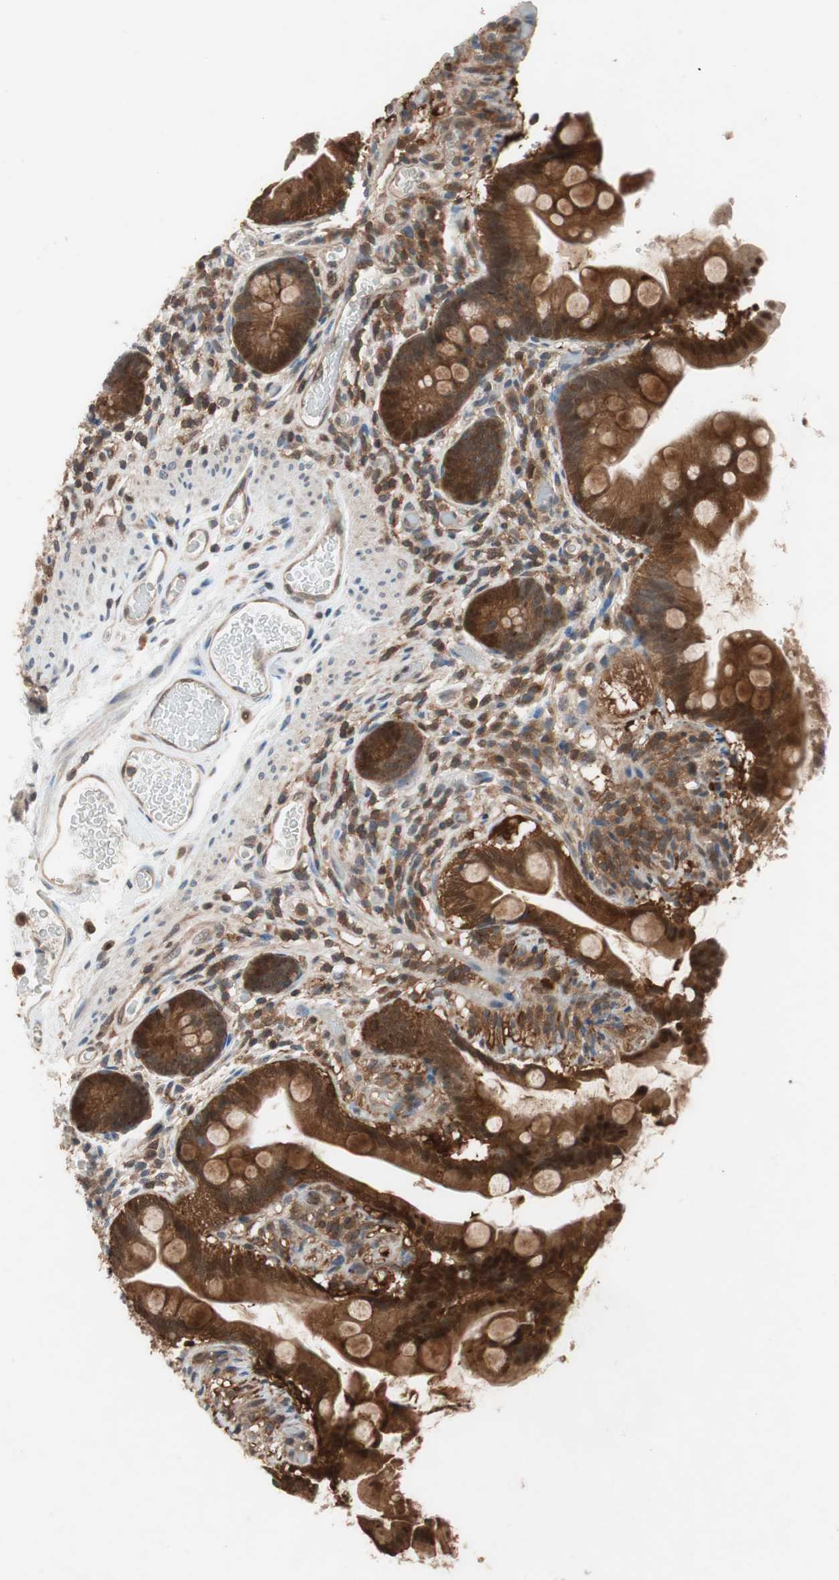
{"staining": {"intensity": "strong", "quantity": ">75%", "location": "cytoplasmic/membranous,nuclear"}, "tissue": "small intestine", "cell_type": "Glandular cells", "image_type": "normal", "snomed": [{"axis": "morphology", "description": "Normal tissue, NOS"}, {"axis": "topography", "description": "Small intestine"}], "caption": "Immunohistochemistry image of normal small intestine stained for a protein (brown), which shows high levels of strong cytoplasmic/membranous,nuclear staining in approximately >75% of glandular cells.", "gene": "GALT", "patient": {"sex": "female", "age": 56}}